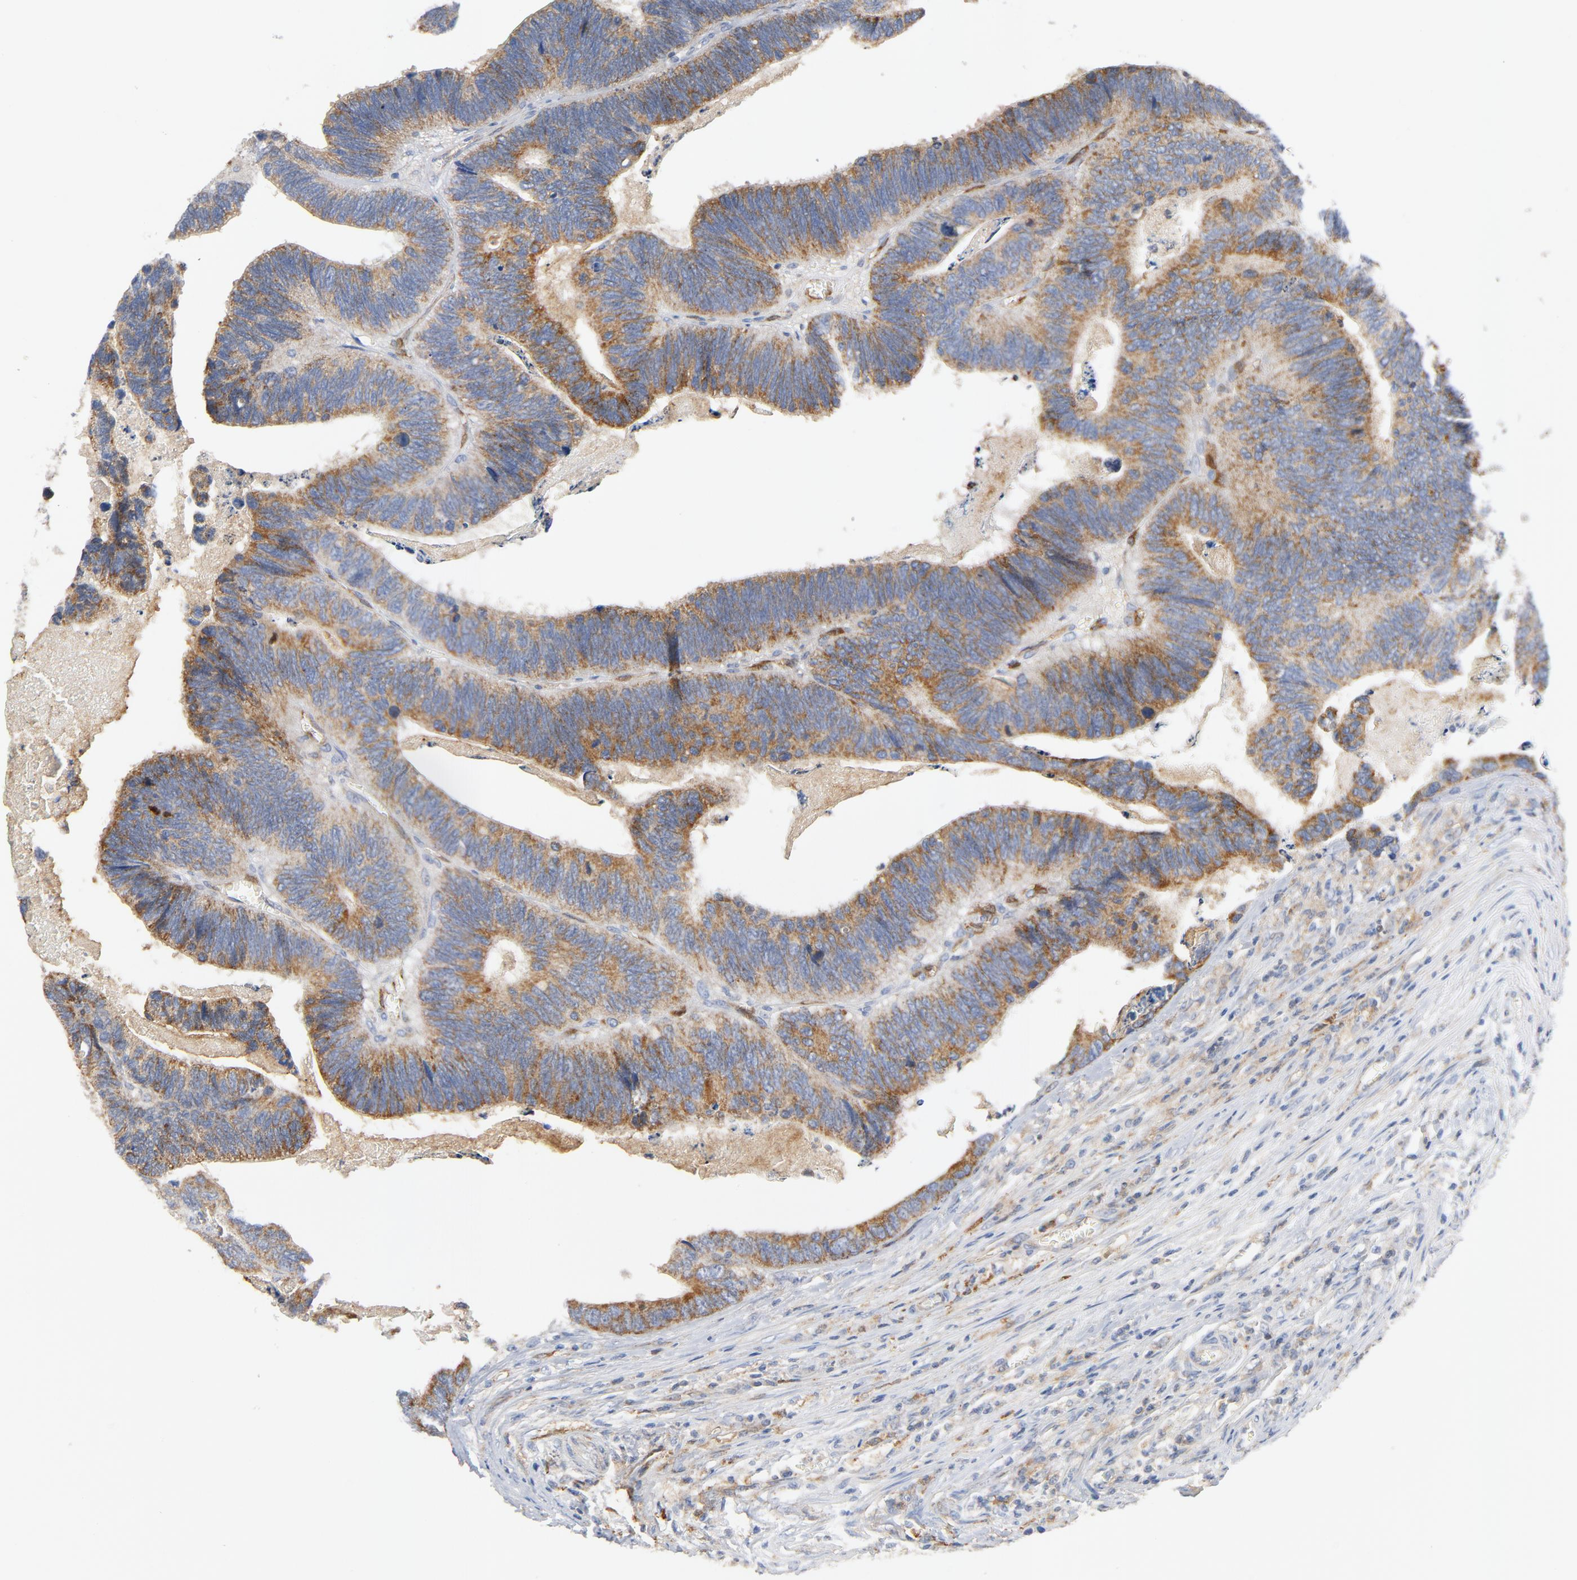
{"staining": {"intensity": "strong", "quantity": ">75%", "location": "cytoplasmic/membranous"}, "tissue": "colorectal cancer", "cell_type": "Tumor cells", "image_type": "cancer", "snomed": [{"axis": "morphology", "description": "Adenocarcinoma, NOS"}, {"axis": "topography", "description": "Colon"}], "caption": "Brown immunohistochemical staining in human colorectal cancer exhibits strong cytoplasmic/membranous expression in approximately >75% of tumor cells.", "gene": "RAPGEF4", "patient": {"sex": "male", "age": 72}}